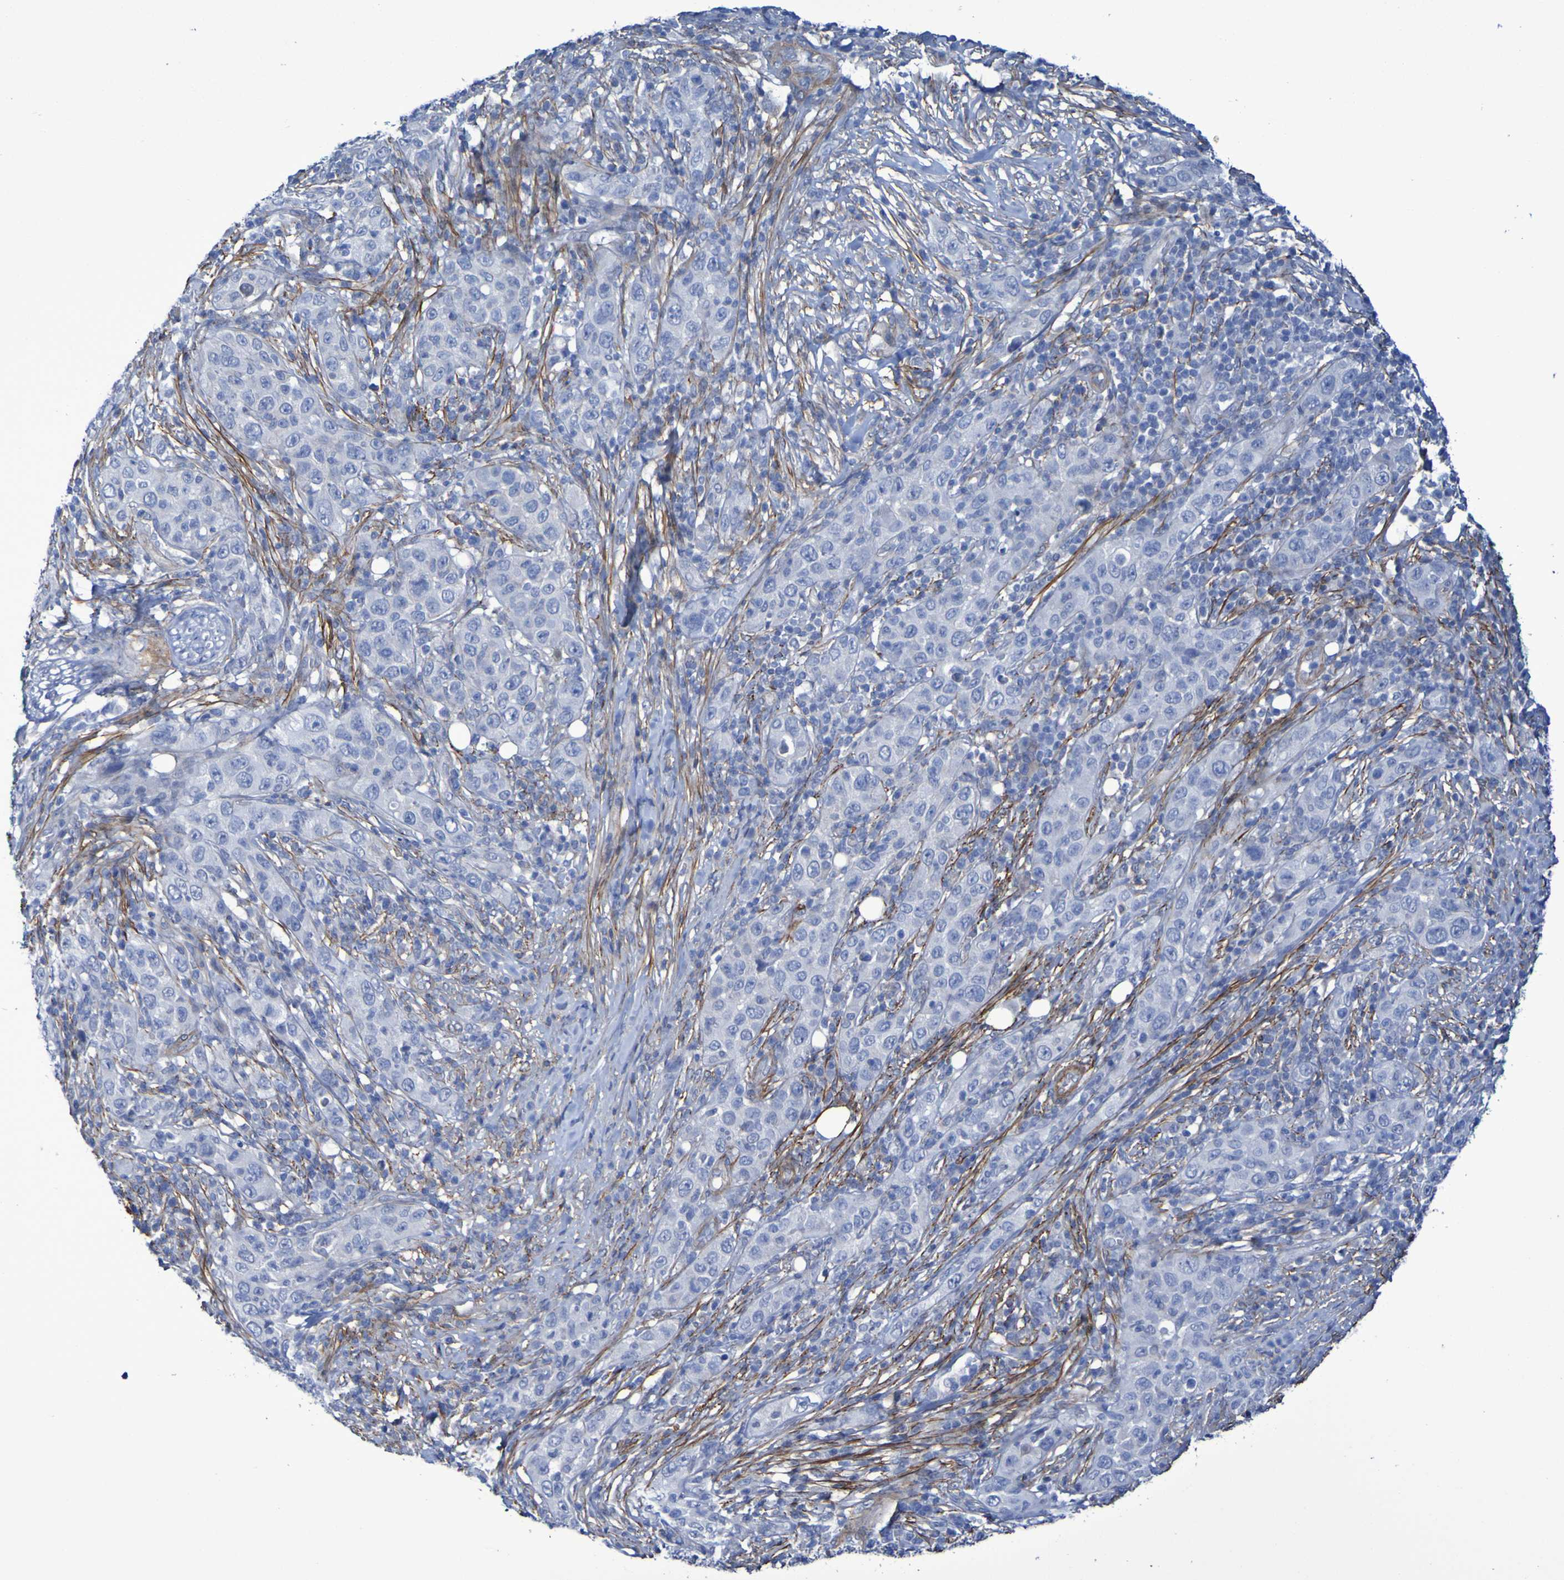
{"staining": {"intensity": "negative", "quantity": "none", "location": "none"}, "tissue": "skin cancer", "cell_type": "Tumor cells", "image_type": "cancer", "snomed": [{"axis": "morphology", "description": "Squamous cell carcinoma, NOS"}, {"axis": "topography", "description": "Skin"}], "caption": "An IHC histopathology image of skin cancer (squamous cell carcinoma) is shown. There is no staining in tumor cells of skin cancer (squamous cell carcinoma). (Stains: DAB (3,3'-diaminobenzidine) immunohistochemistry with hematoxylin counter stain, Microscopy: brightfield microscopy at high magnification).", "gene": "LPP", "patient": {"sex": "female", "age": 88}}